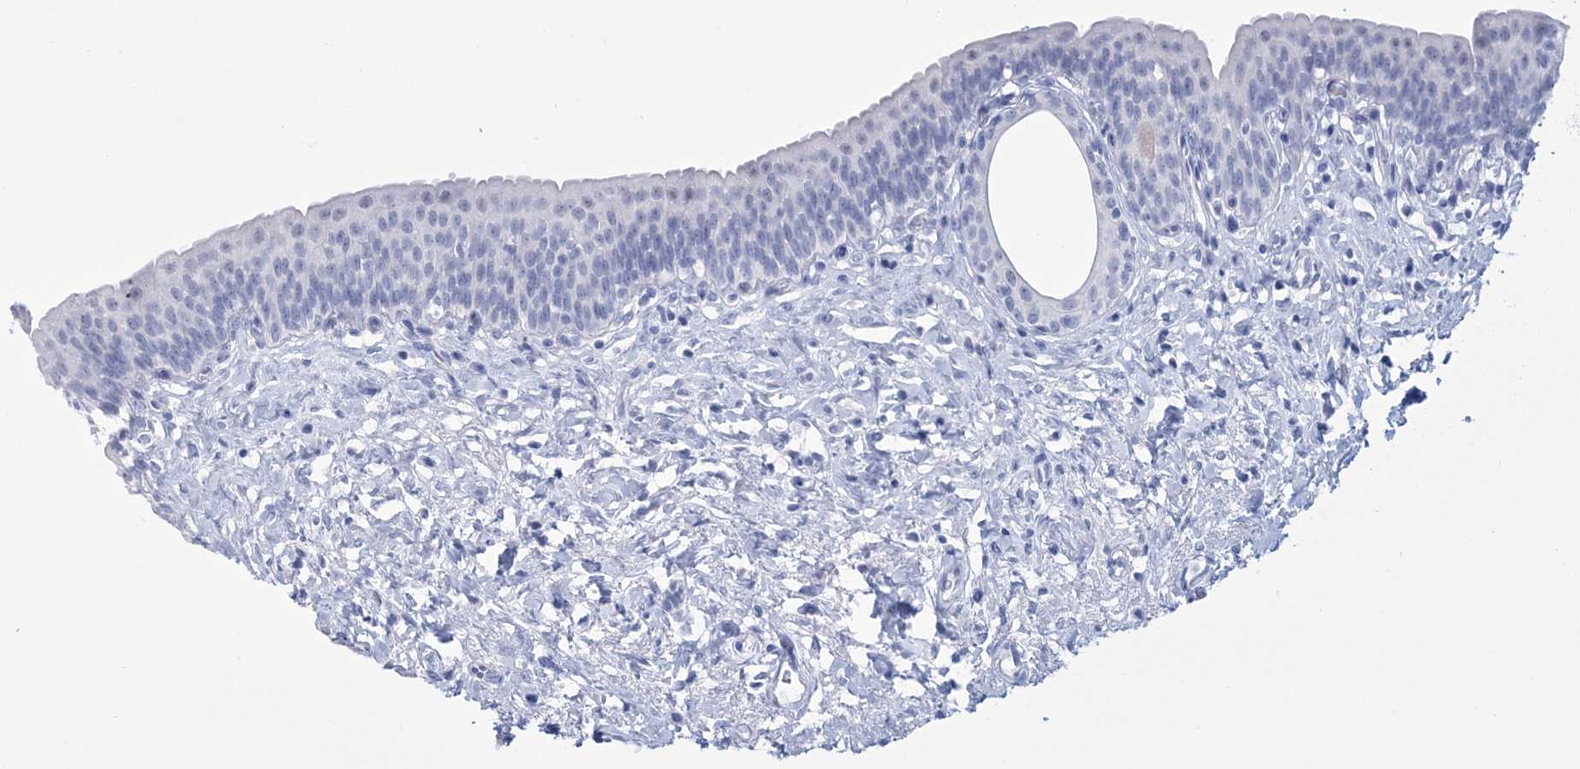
{"staining": {"intensity": "negative", "quantity": "none", "location": "none"}, "tissue": "urinary bladder", "cell_type": "Urothelial cells", "image_type": "normal", "snomed": [{"axis": "morphology", "description": "Normal tissue, NOS"}, {"axis": "topography", "description": "Urinary bladder"}], "caption": "High power microscopy micrograph of an immunohistochemistry (IHC) photomicrograph of normal urinary bladder, revealing no significant expression in urothelial cells.", "gene": "DPCD", "patient": {"sex": "male", "age": 83}}